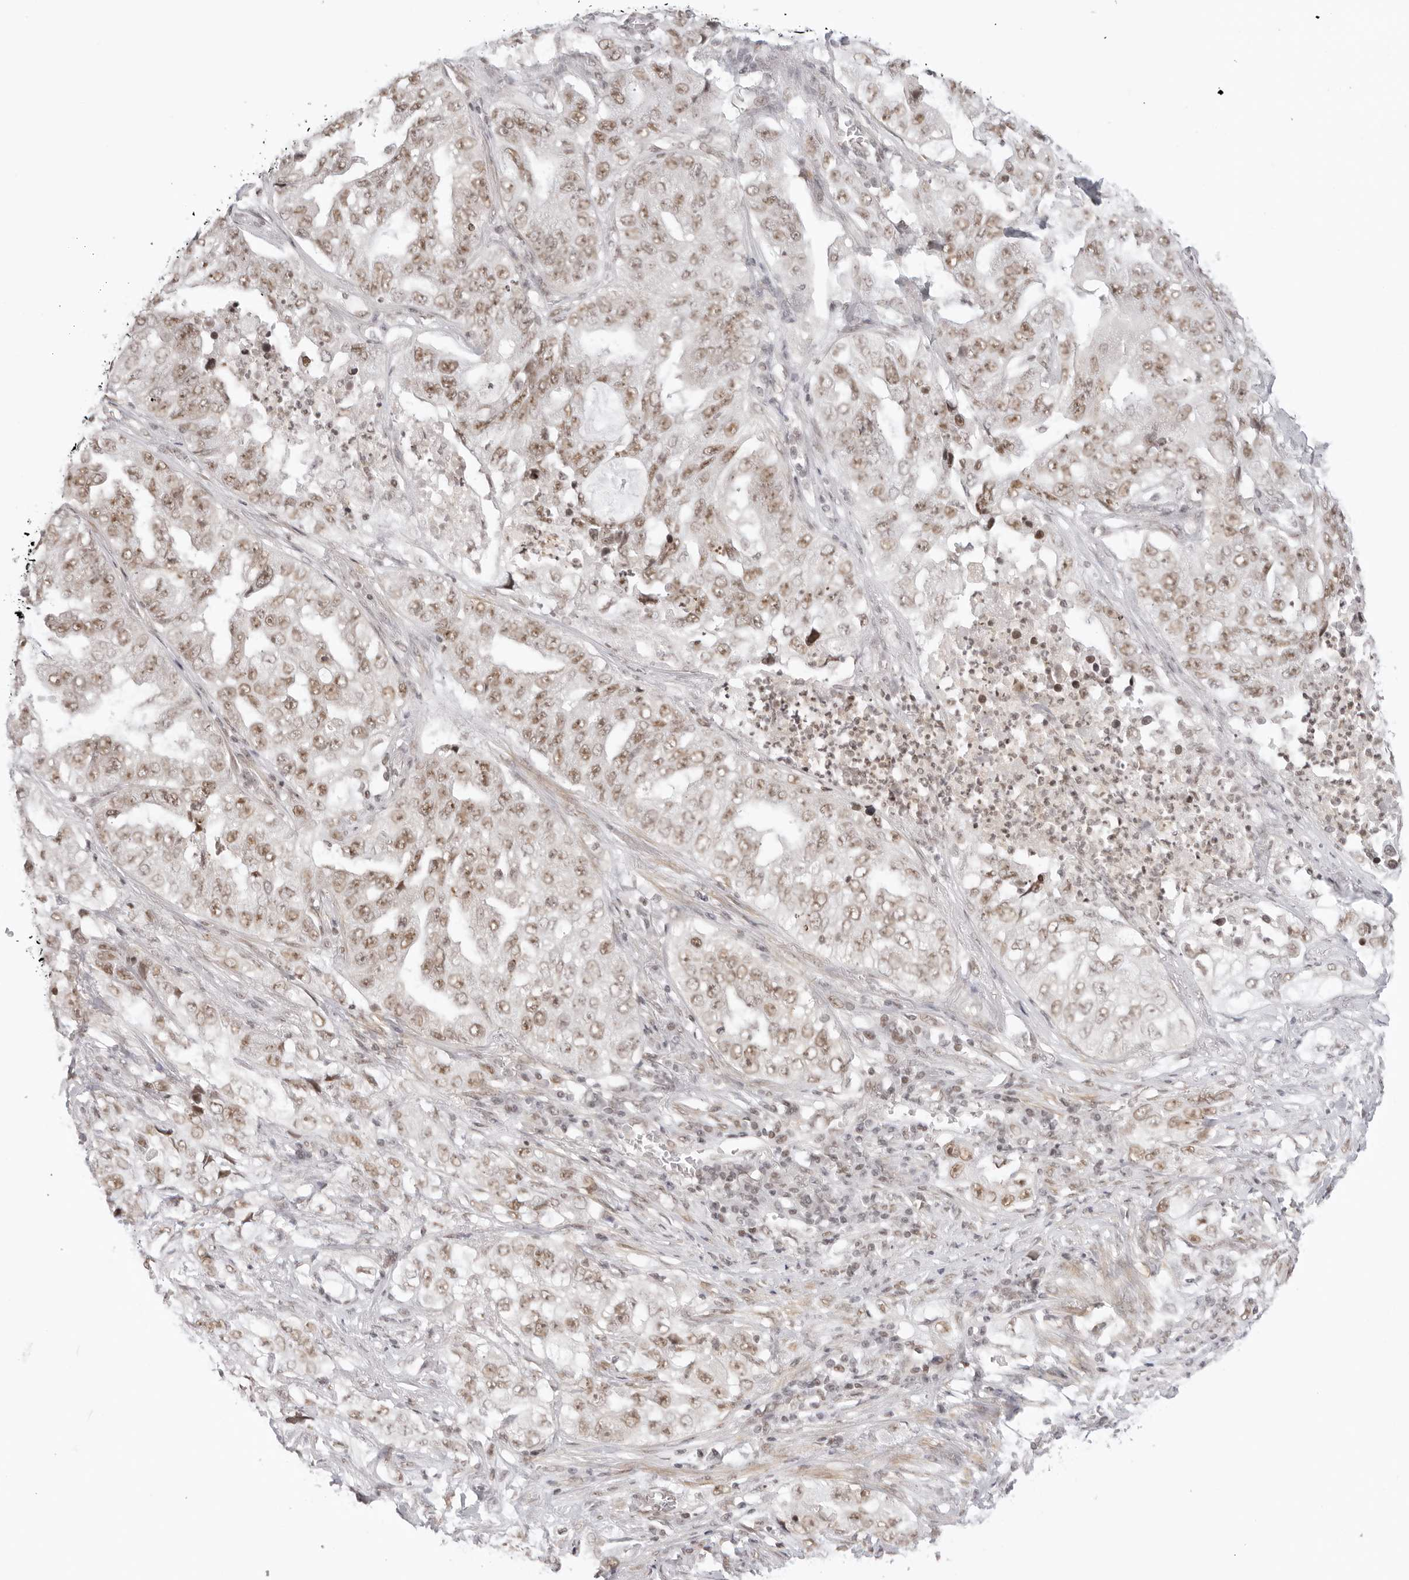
{"staining": {"intensity": "moderate", "quantity": ">75%", "location": "nuclear"}, "tissue": "lung cancer", "cell_type": "Tumor cells", "image_type": "cancer", "snomed": [{"axis": "morphology", "description": "Adenocarcinoma, NOS"}, {"axis": "topography", "description": "Lung"}], "caption": "Immunohistochemical staining of human adenocarcinoma (lung) displays moderate nuclear protein staining in approximately >75% of tumor cells.", "gene": "TCIM", "patient": {"sex": "female", "age": 51}}